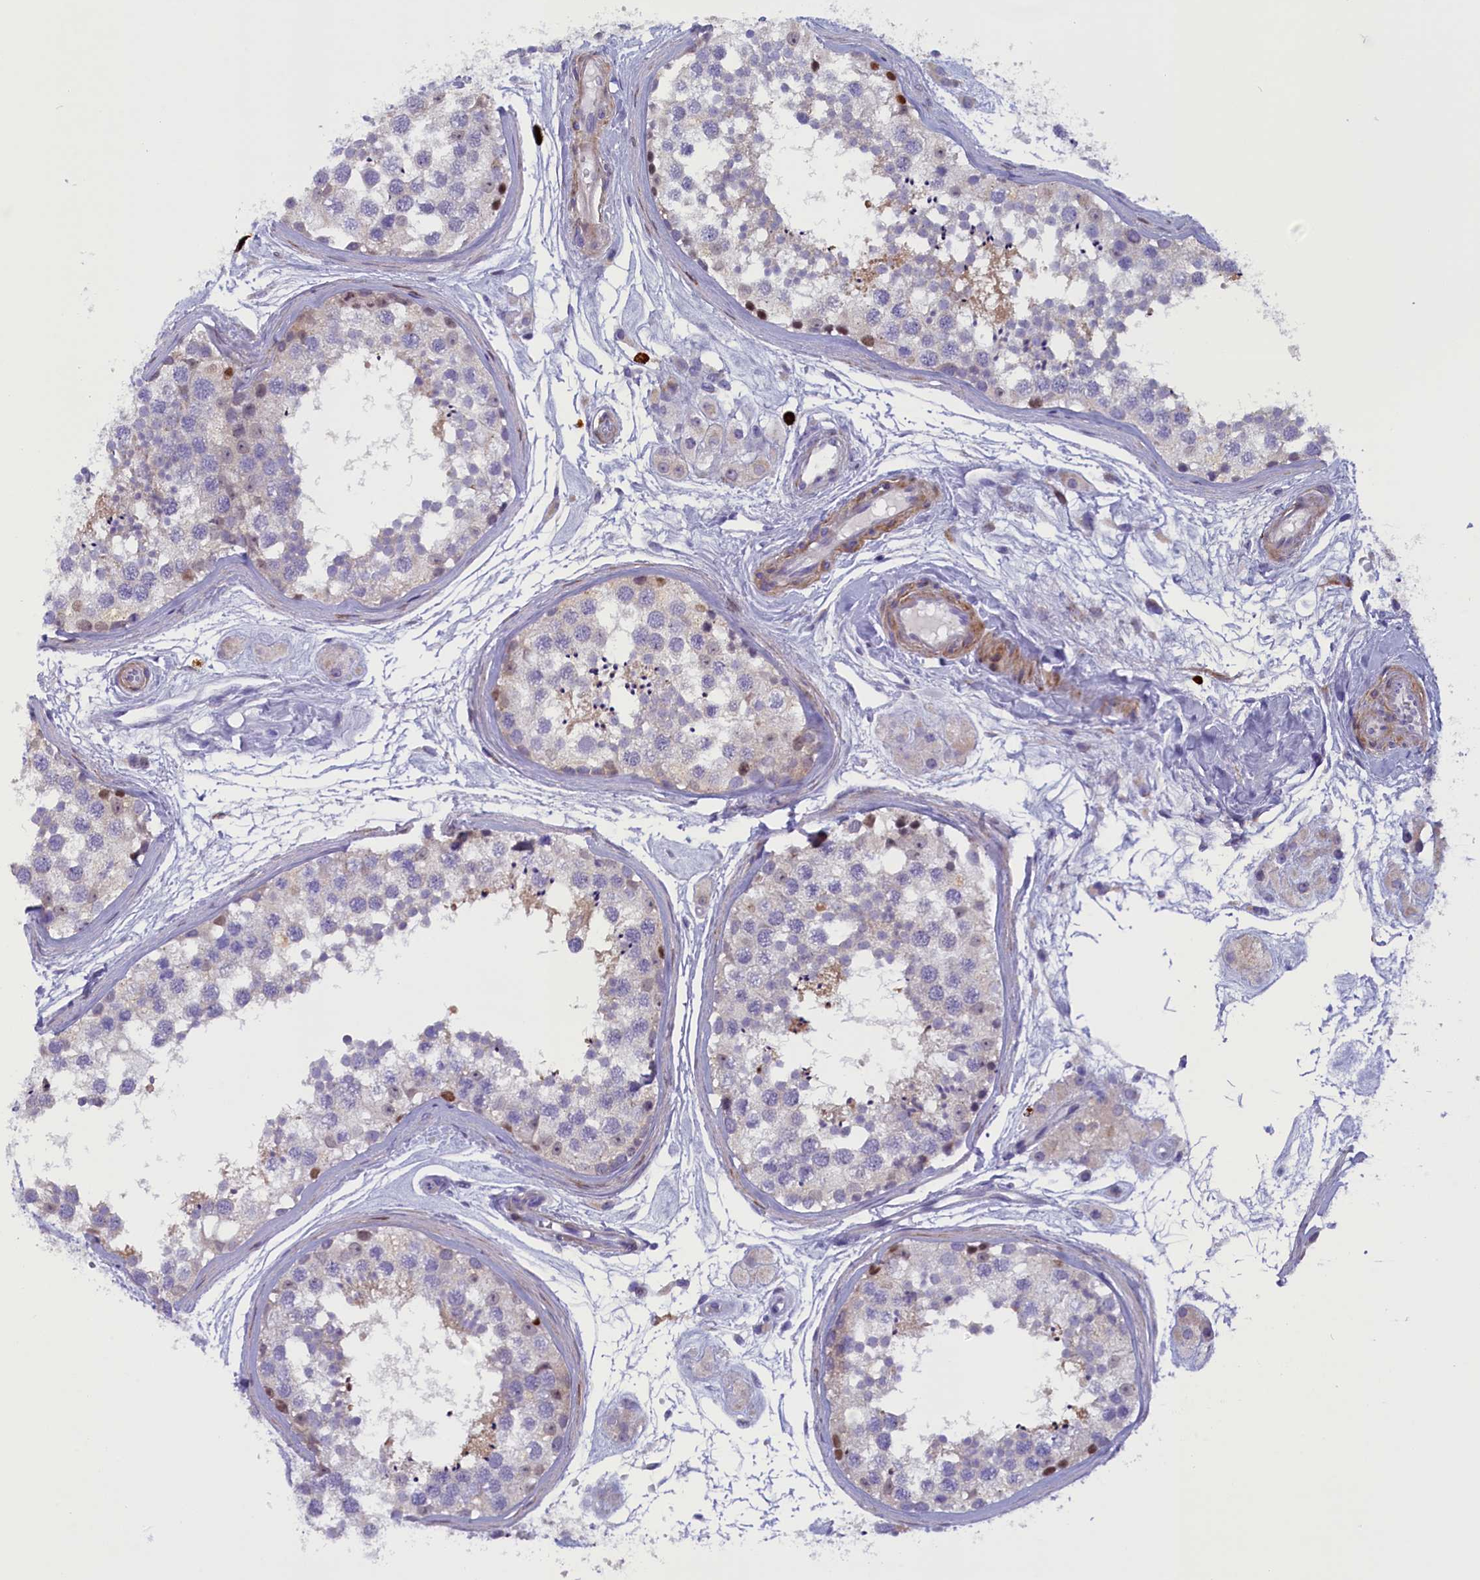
{"staining": {"intensity": "moderate", "quantity": "<25%", "location": "nuclear"}, "tissue": "testis", "cell_type": "Cells in seminiferous ducts", "image_type": "normal", "snomed": [{"axis": "morphology", "description": "Normal tissue, NOS"}, {"axis": "topography", "description": "Testis"}], "caption": "Benign testis demonstrates moderate nuclear expression in approximately <25% of cells in seminiferous ducts, visualized by immunohistochemistry.", "gene": "RTTN", "patient": {"sex": "male", "age": 56}}